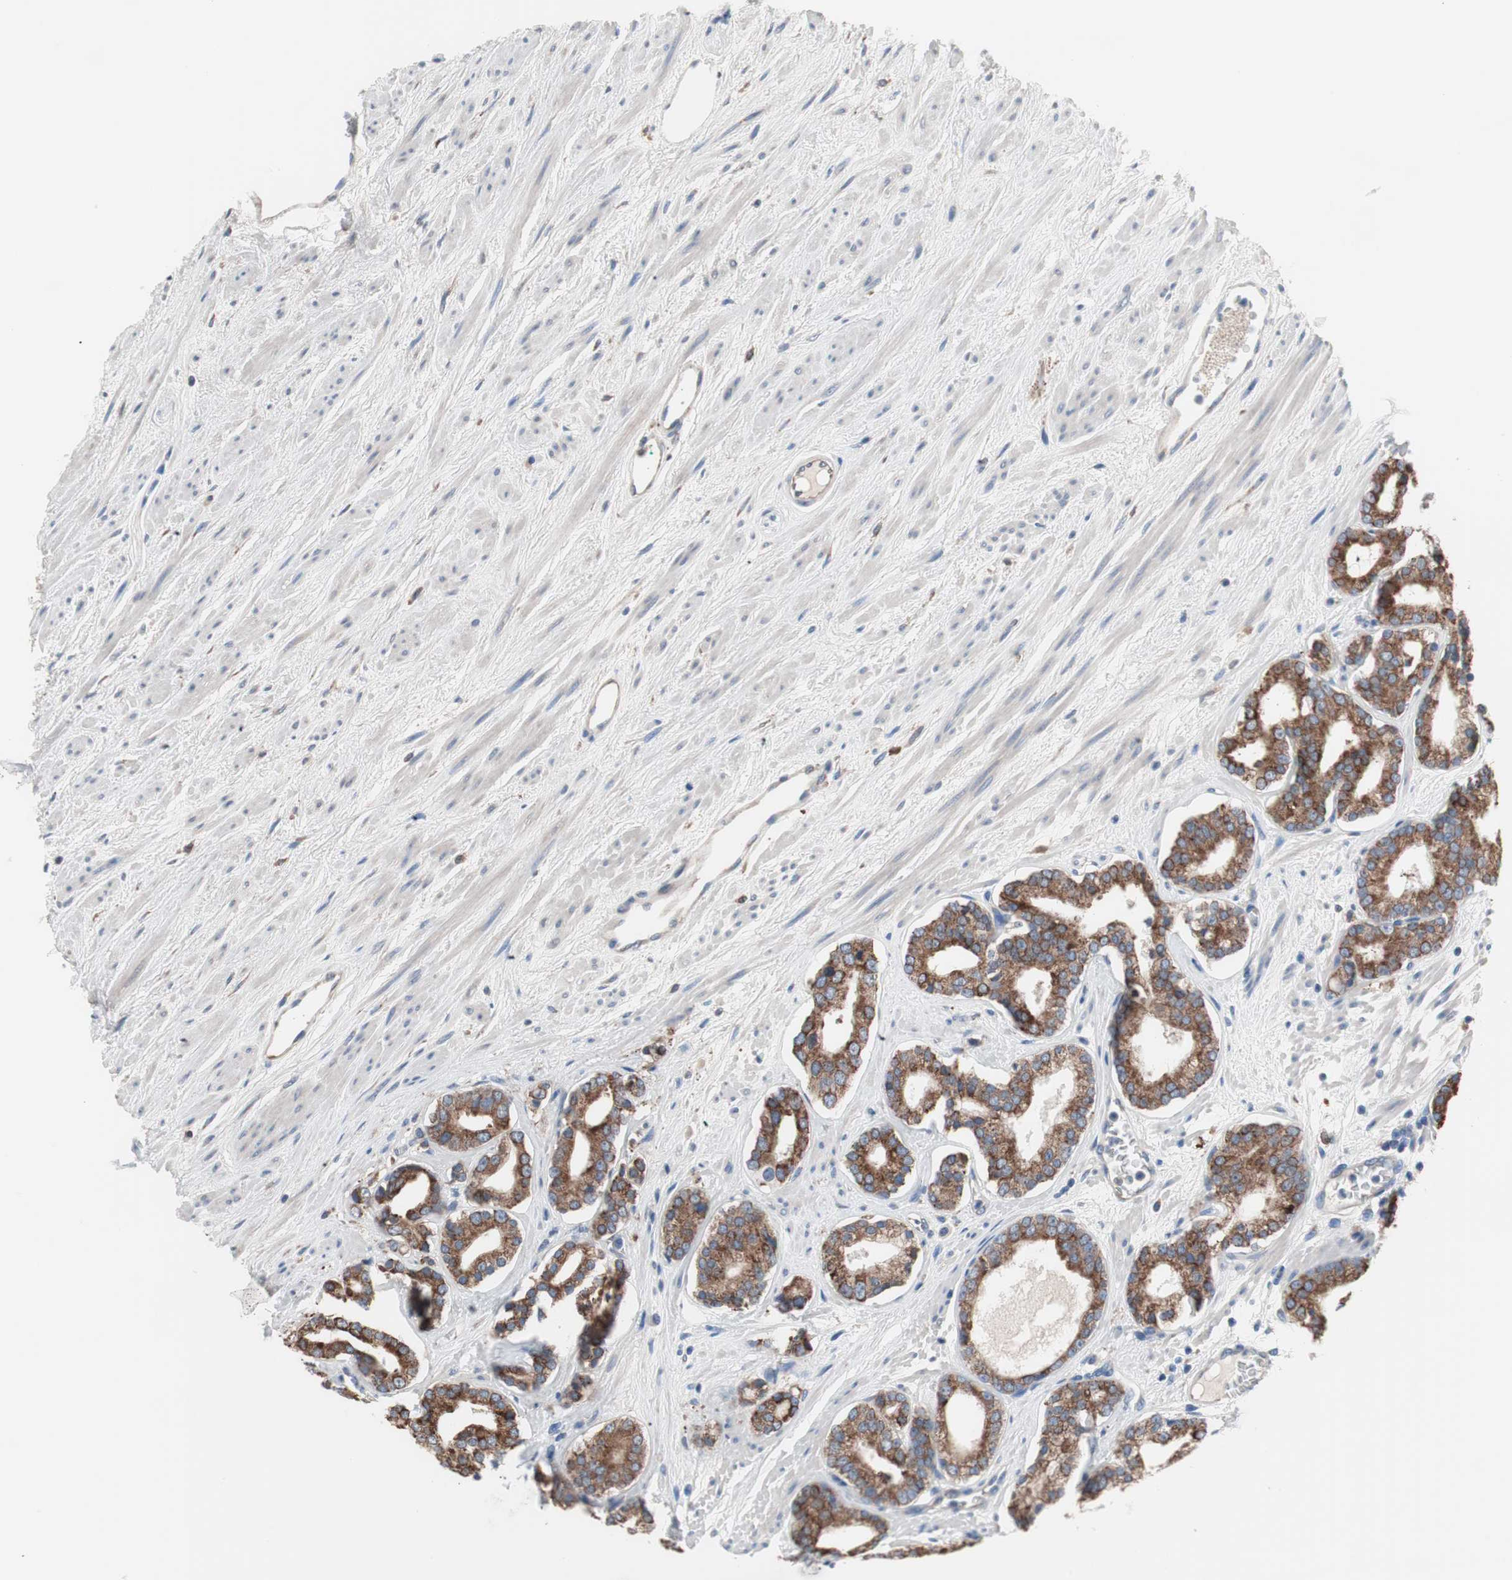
{"staining": {"intensity": "strong", "quantity": ">75%", "location": "cytoplasmic/membranous"}, "tissue": "prostate cancer", "cell_type": "Tumor cells", "image_type": "cancer", "snomed": [{"axis": "morphology", "description": "Adenocarcinoma, Low grade"}, {"axis": "topography", "description": "Prostate"}], "caption": "A micrograph of prostate cancer stained for a protein exhibits strong cytoplasmic/membranous brown staining in tumor cells. (Brightfield microscopy of DAB IHC at high magnification).", "gene": "SLC27A4", "patient": {"sex": "male", "age": 63}}